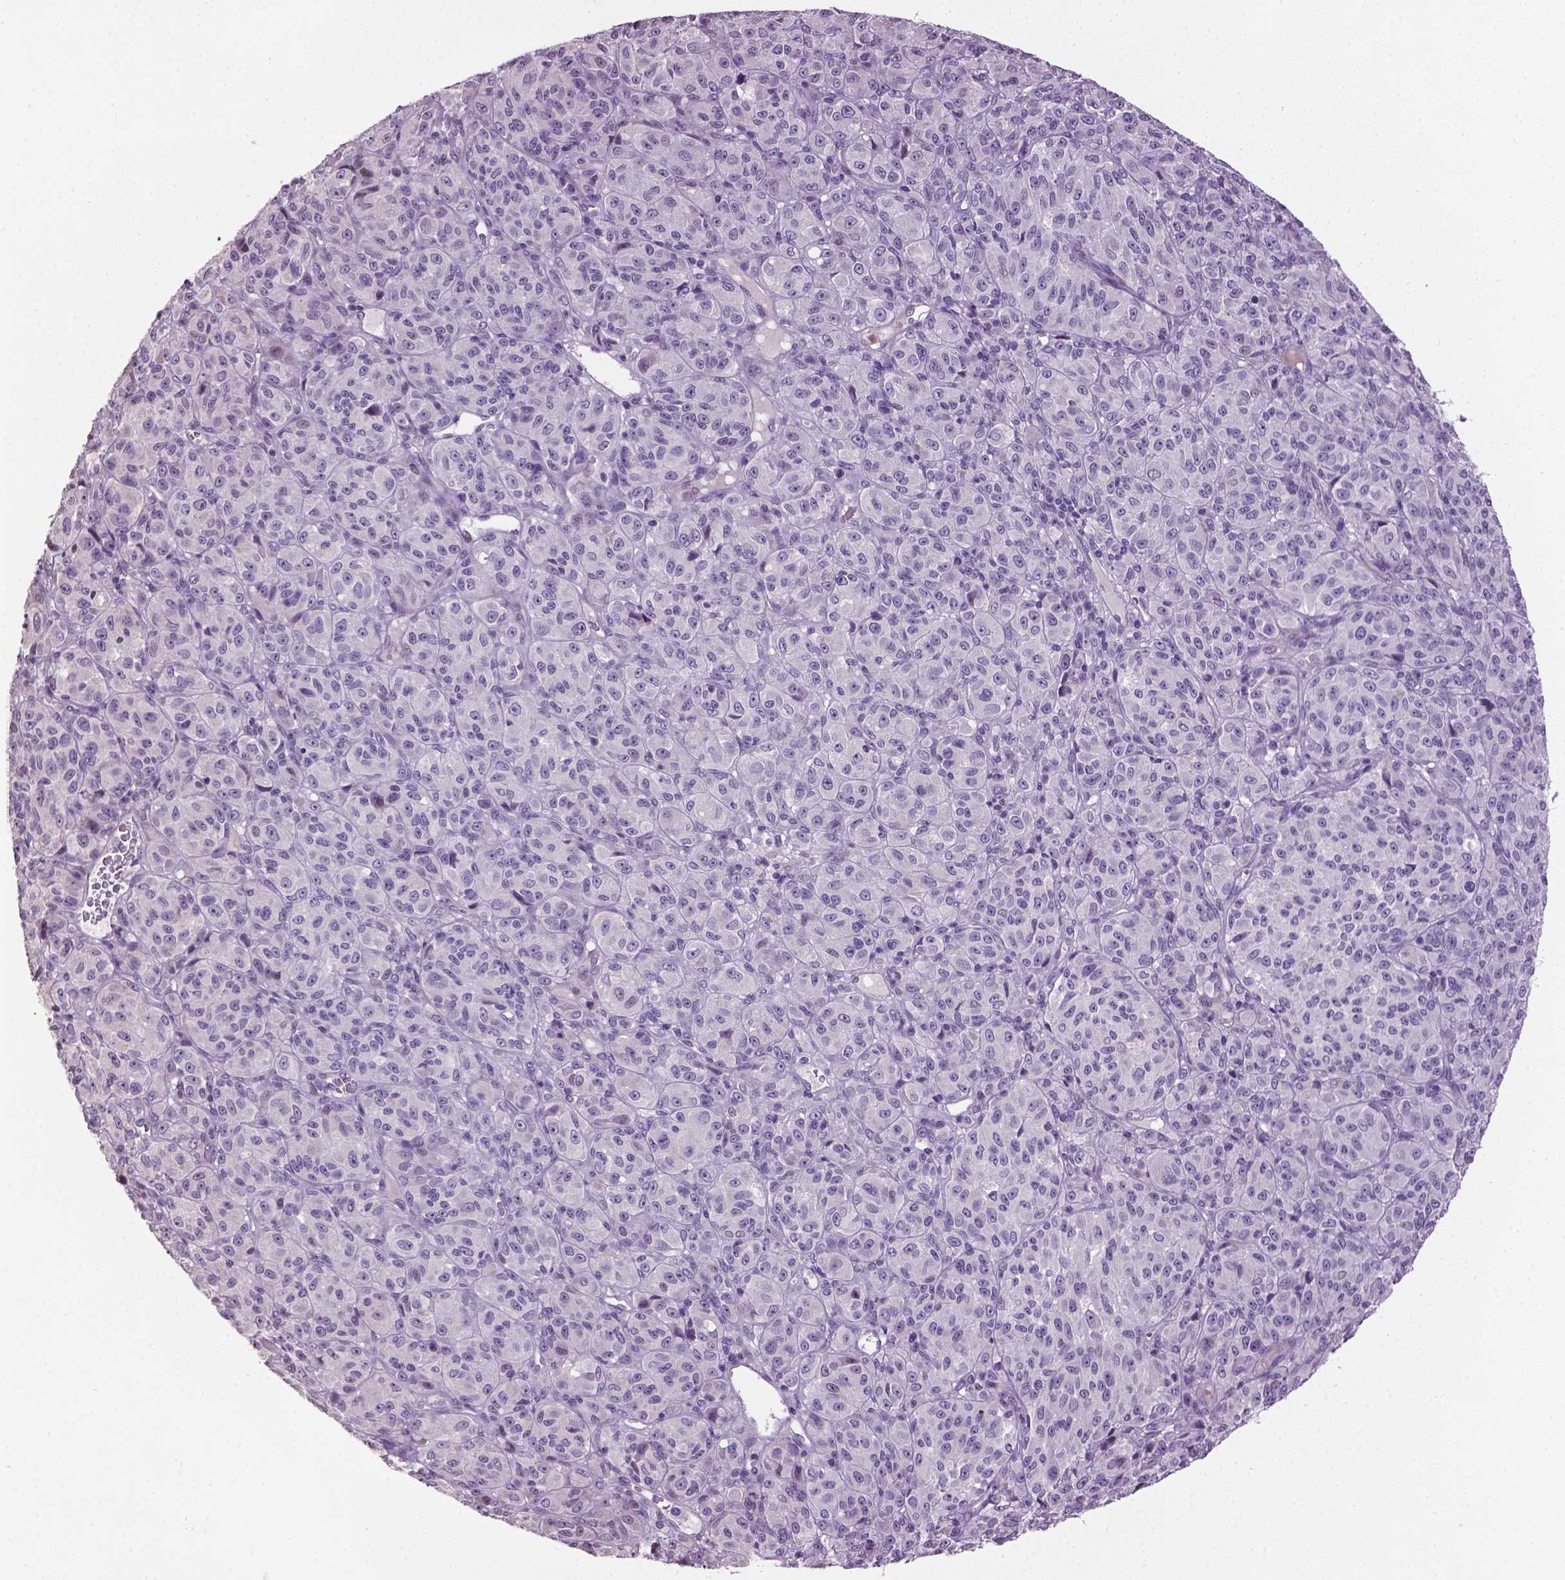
{"staining": {"intensity": "negative", "quantity": "none", "location": "none"}, "tissue": "melanoma", "cell_type": "Tumor cells", "image_type": "cancer", "snomed": [{"axis": "morphology", "description": "Malignant melanoma, Metastatic site"}, {"axis": "topography", "description": "Brain"}], "caption": "A high-resolution micrograph shows IHC staining of malignant melanoma (metastatic site), which displays no significant positivity in tumor cells.", "gene": "NTNG2", "patient": {"sex": "female", "age": 56}}